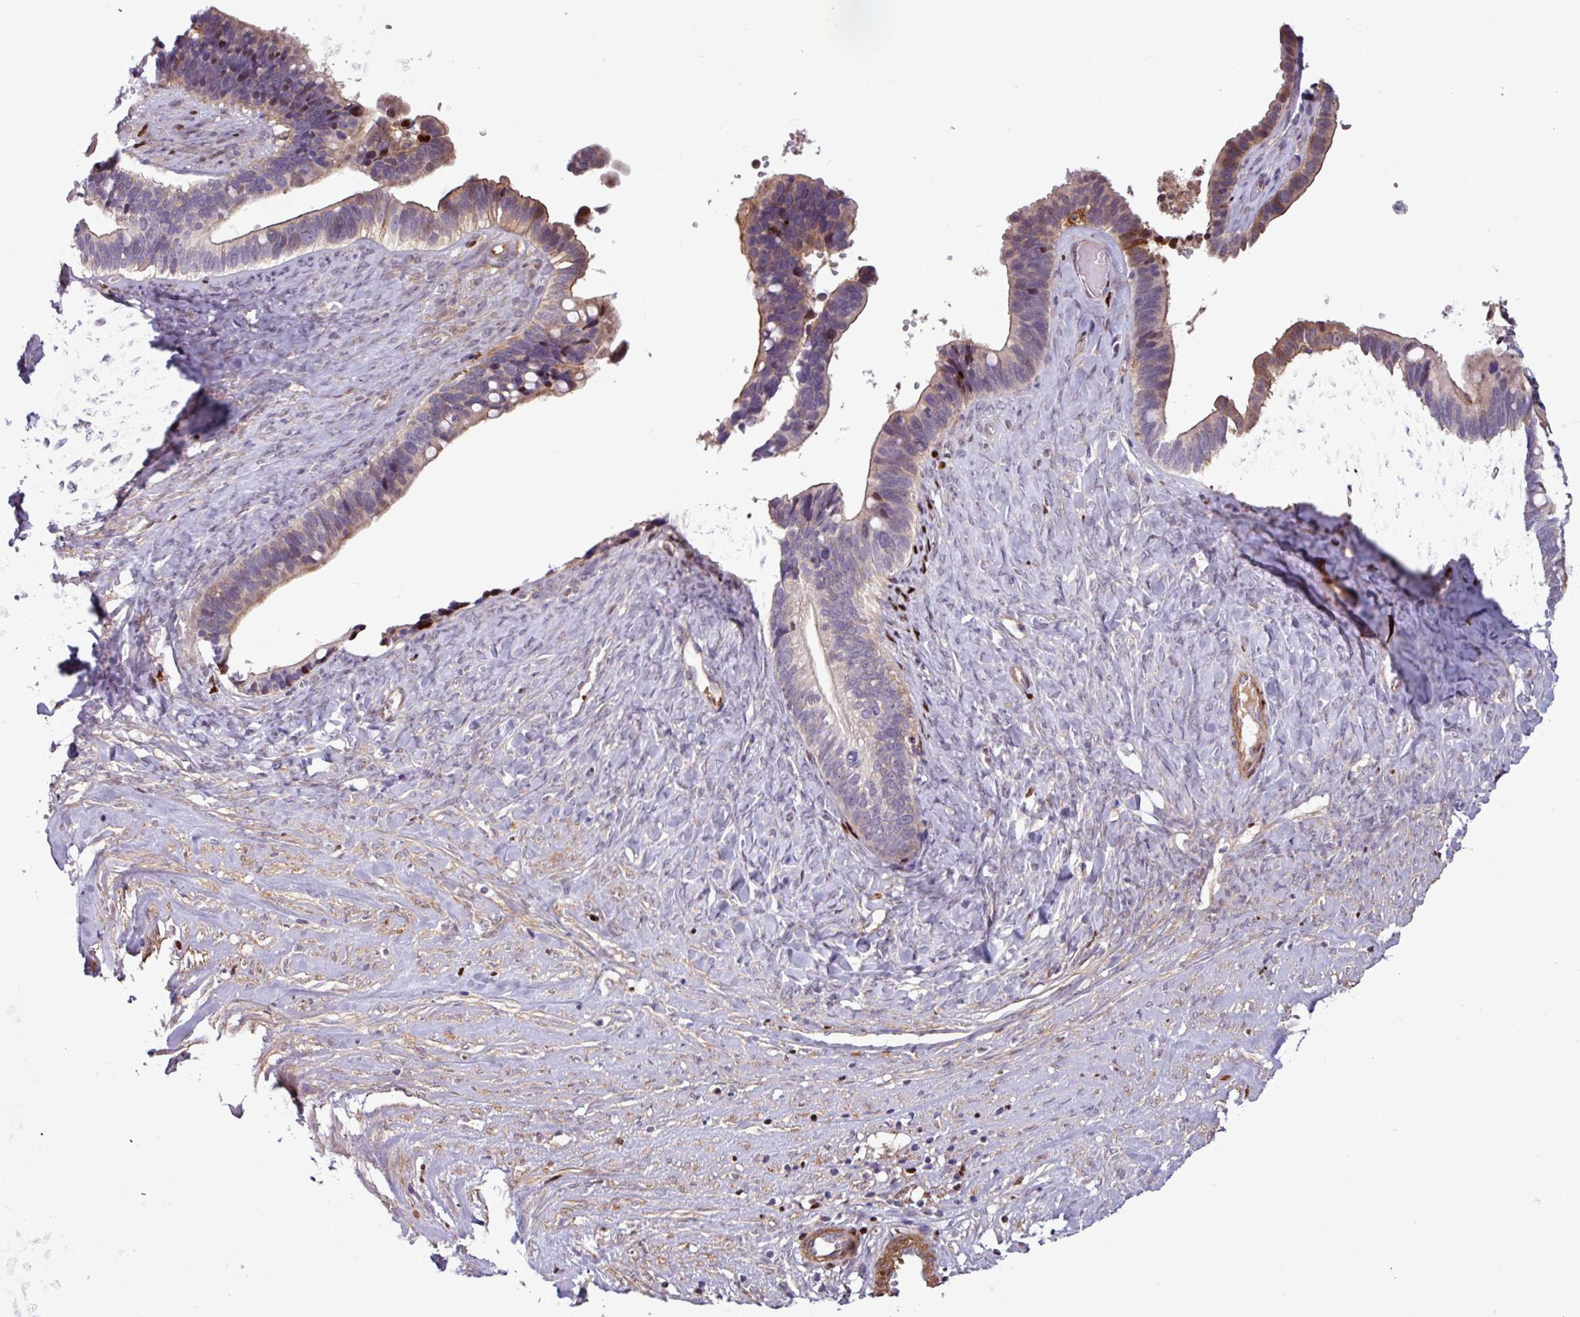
{"staining": {"intensity": "weak", "quantity": "<25%", "location": "cytoplasmic/membranous"}, "tissue": "ovarian cancer", "cell_type": "Tumor cells", "image_type": "cancer", "snomed": [{"axis": "morphology", "description": "Cystadenocarcinoma, serous, NOS"}, {"axis": "topography", "description": "Ovary"}], "caption": "IHC of ovarian cancer displays no staining in tumor cells.", "gene": "PCED1A", "patient": {"sex": "female", "age": 56}}